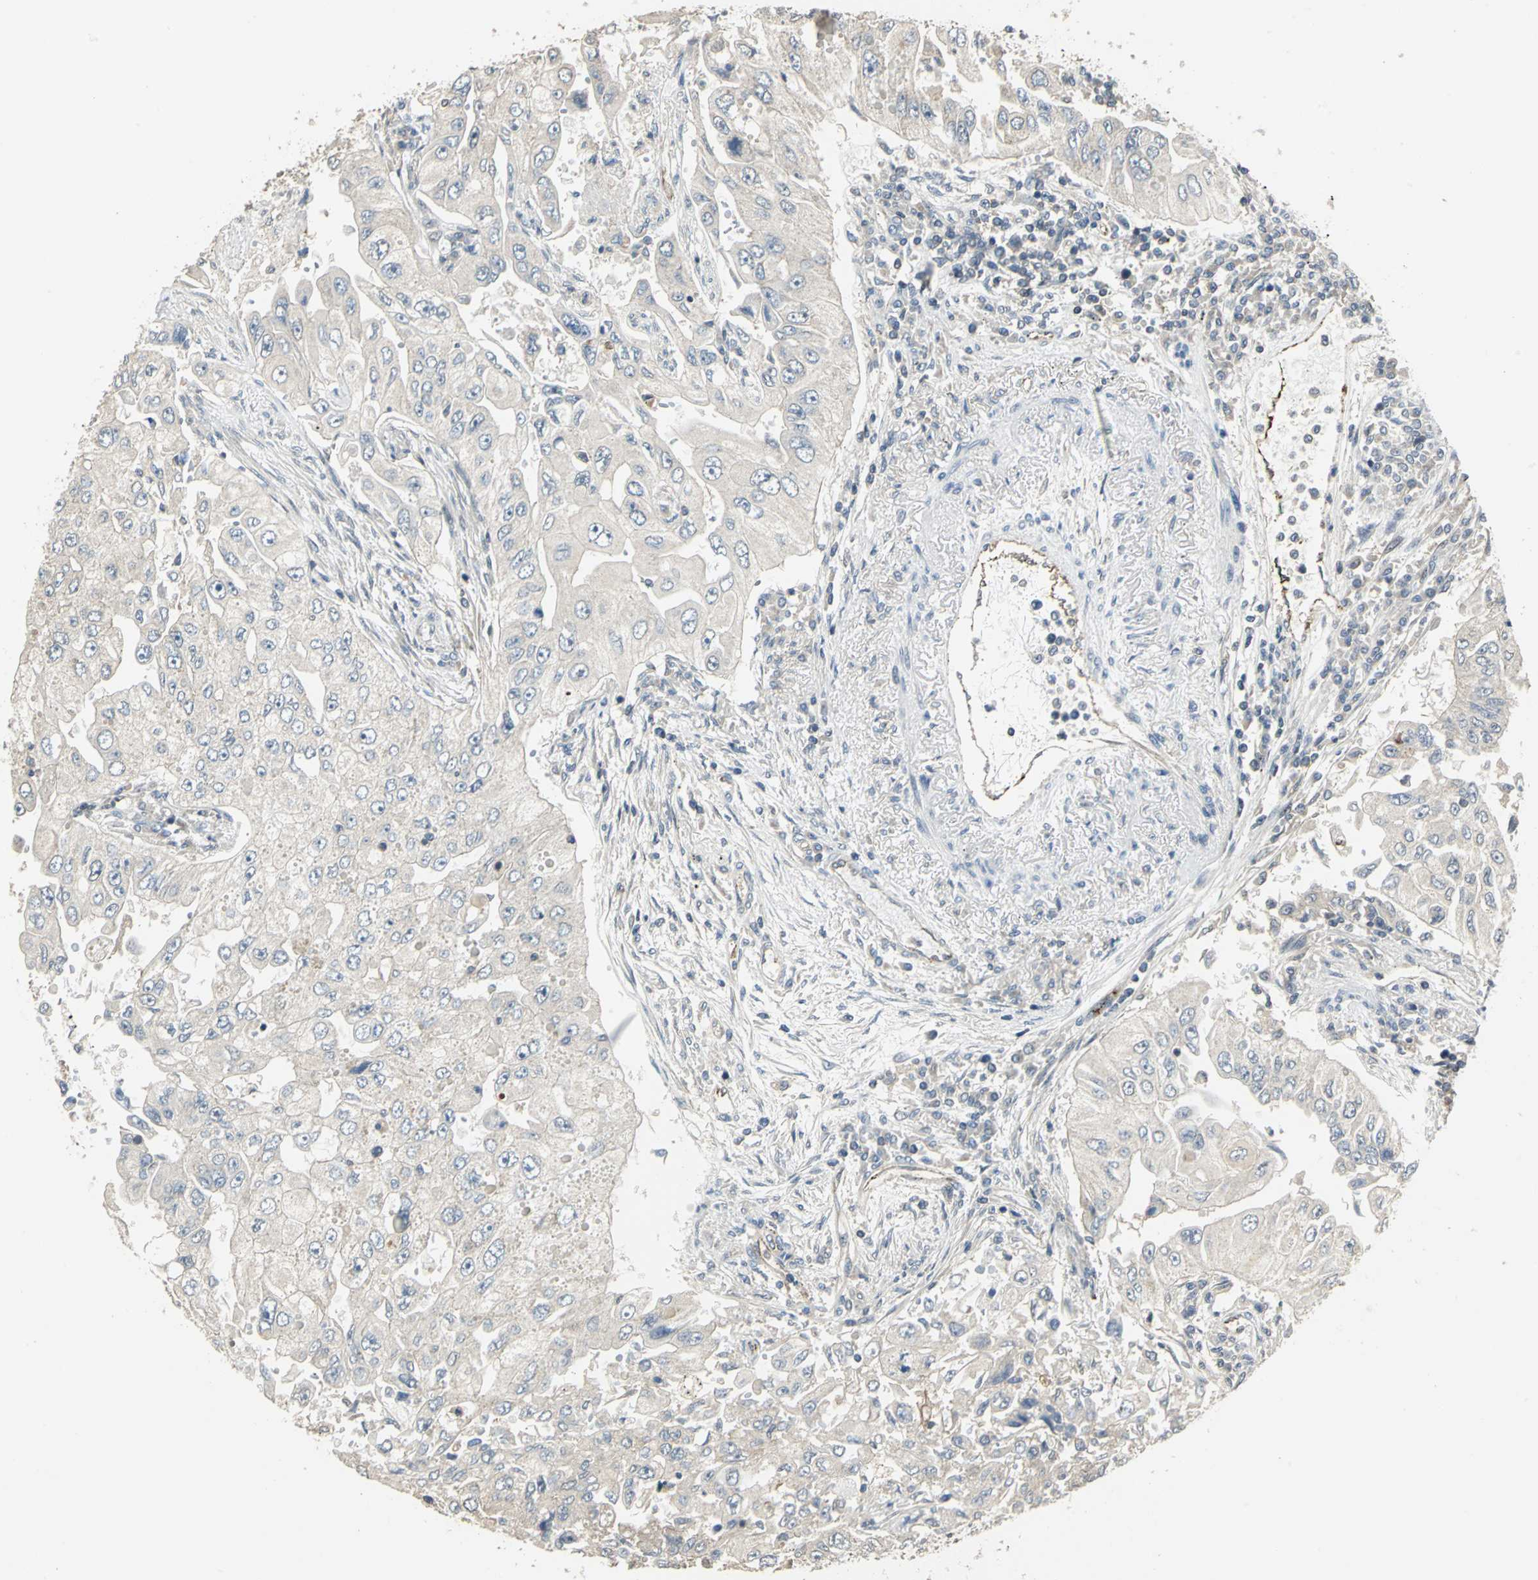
{"staining": {"intensity": "negative", "quantity": "none", "location": "none"}, "tissue": "lung cancer", "cell_type": "Tumor cells", "image_type": "cancer", "snomed": [{"axis": "morphology", "description": "Adenocarcinoma, NOS"}, {"axis": "topography", "description": "Lung"}], "caption": "A histopathology image of human lung cancer (adenocarcinoma) is negative for staining in tumor cells.", "gene": "RAPGEF1", "patient": {"sex": "male", "age": 84}}